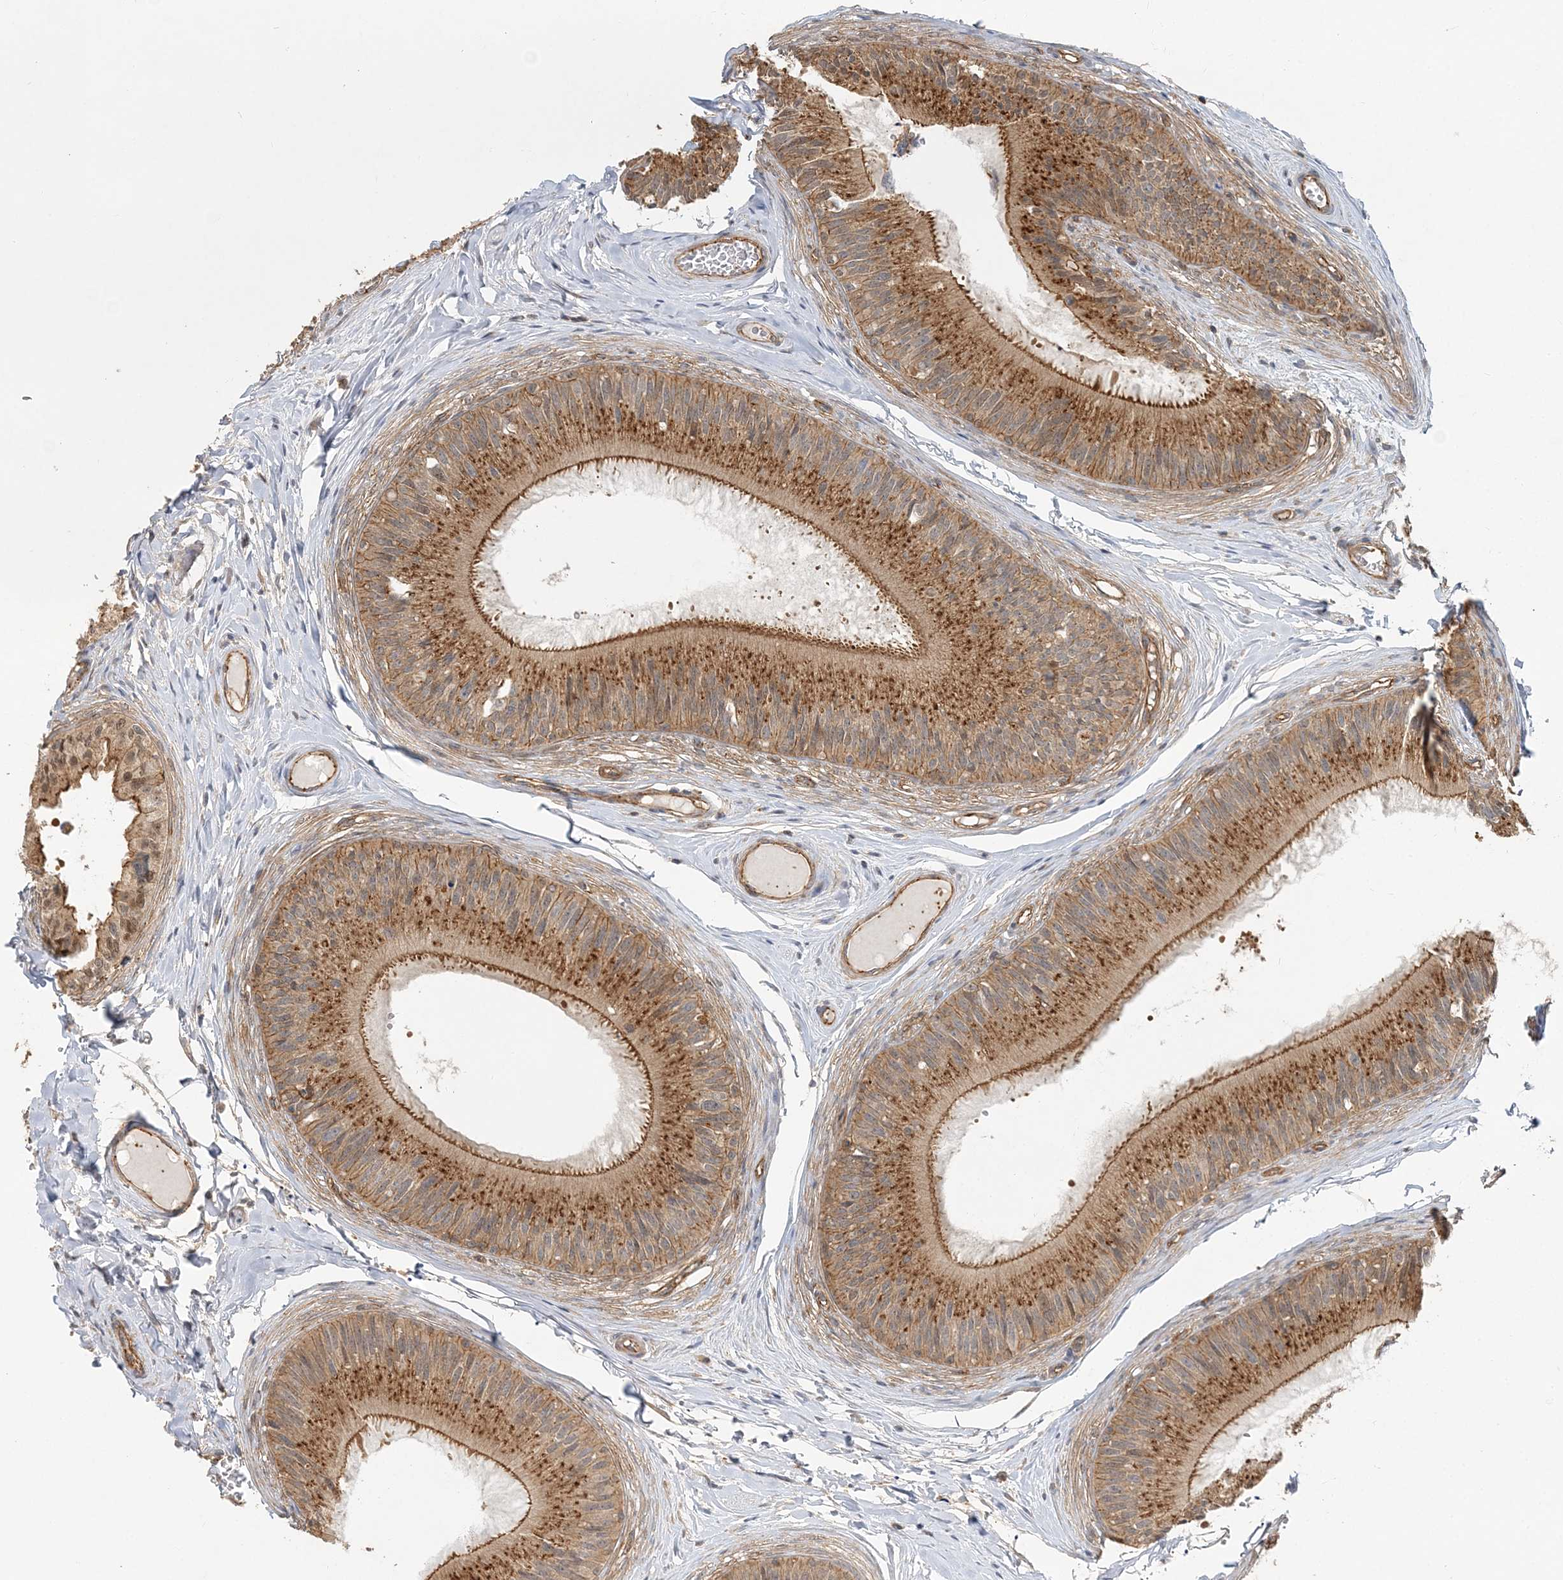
{"staining": {"intensity": "moderate", "quantity": ">75%", "location": "cytoplasmic/membranous"}, "tissue": "epididymis", "cell_type": "Glandular cells", "image_type": "normal", "snomed": [{"axis": "morphology", "description": "Normal tissue, NOS"}, {"axis": "topography", "description": "Epididymis"}], "caption": "The photomicrograph demonstrates immunohistochemical staining of benign epididymis. There is moderate cytoplasmic/membranous expression is present in approximately >75% of glandular cells. (DAB IHC with brightfield microscopy, high magnification).", "gene": "MAT2B", "patient": {"sex": "male", "age": 31}}